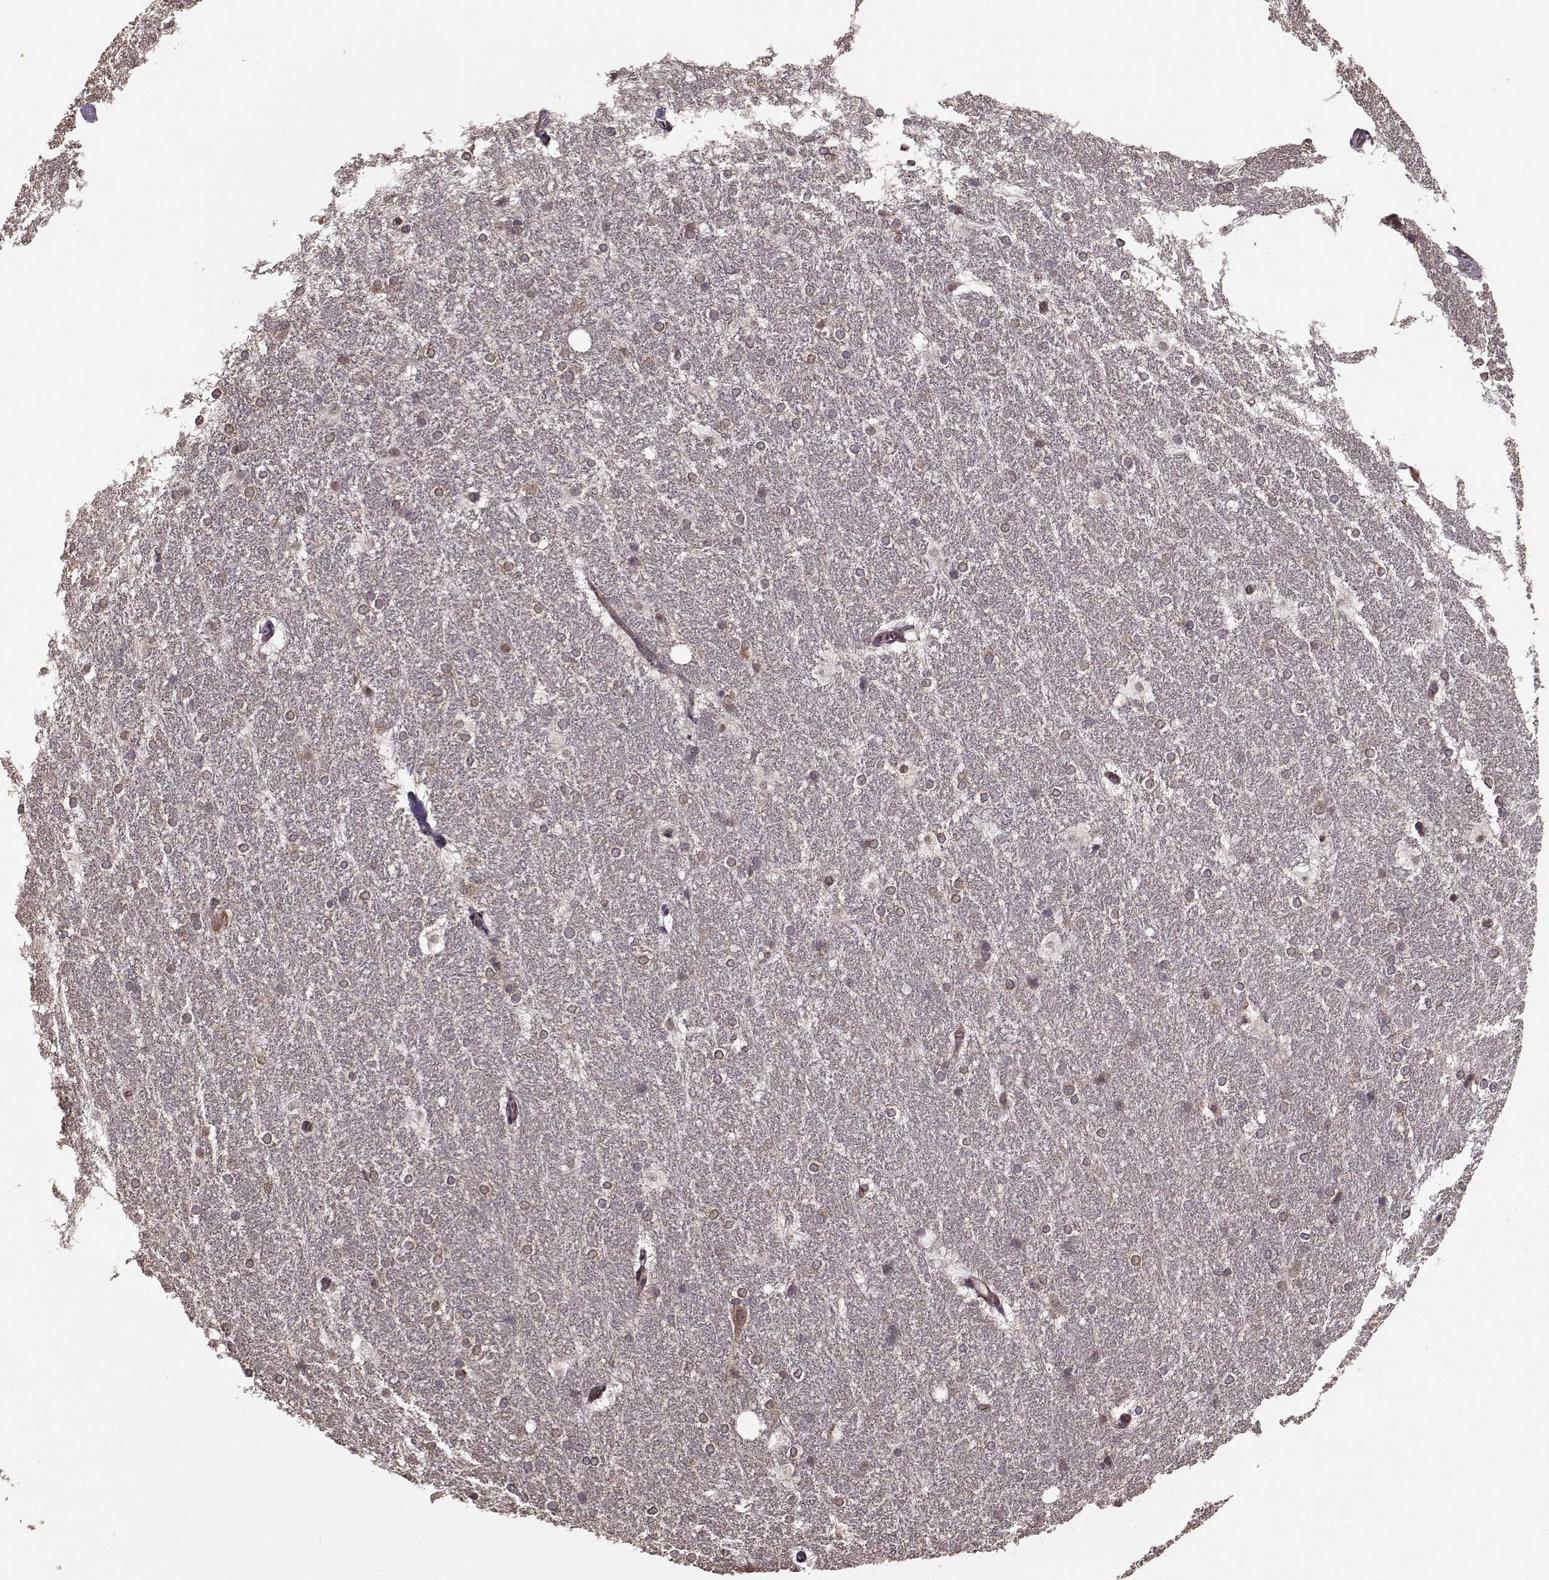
{"staining": {"intensity": "moderate", "quantity": "25%-75%", "location": "cytoplasmic/membranous"}, "tissue": "hippocampus", "cell_type": "Glial cells", "image_type": "normal", "snomed": [{"axis": "morphology", "description": "Normal tissue, NOS"}, {"axis": "topography", "description": "Cerebral cortex"}, {"axis": "topography", "description": "Hippocampus"}], "caption": "A high-resolution micrograph shows immunohistochemistry (IHC) staining of normal hippocampus, which demonstrates moderate cytoplasmic/membranous positivity in about 25%-75% of glial cells.", "gene": "YIPF5", "patient": {"sex": "female", "age": 19}}